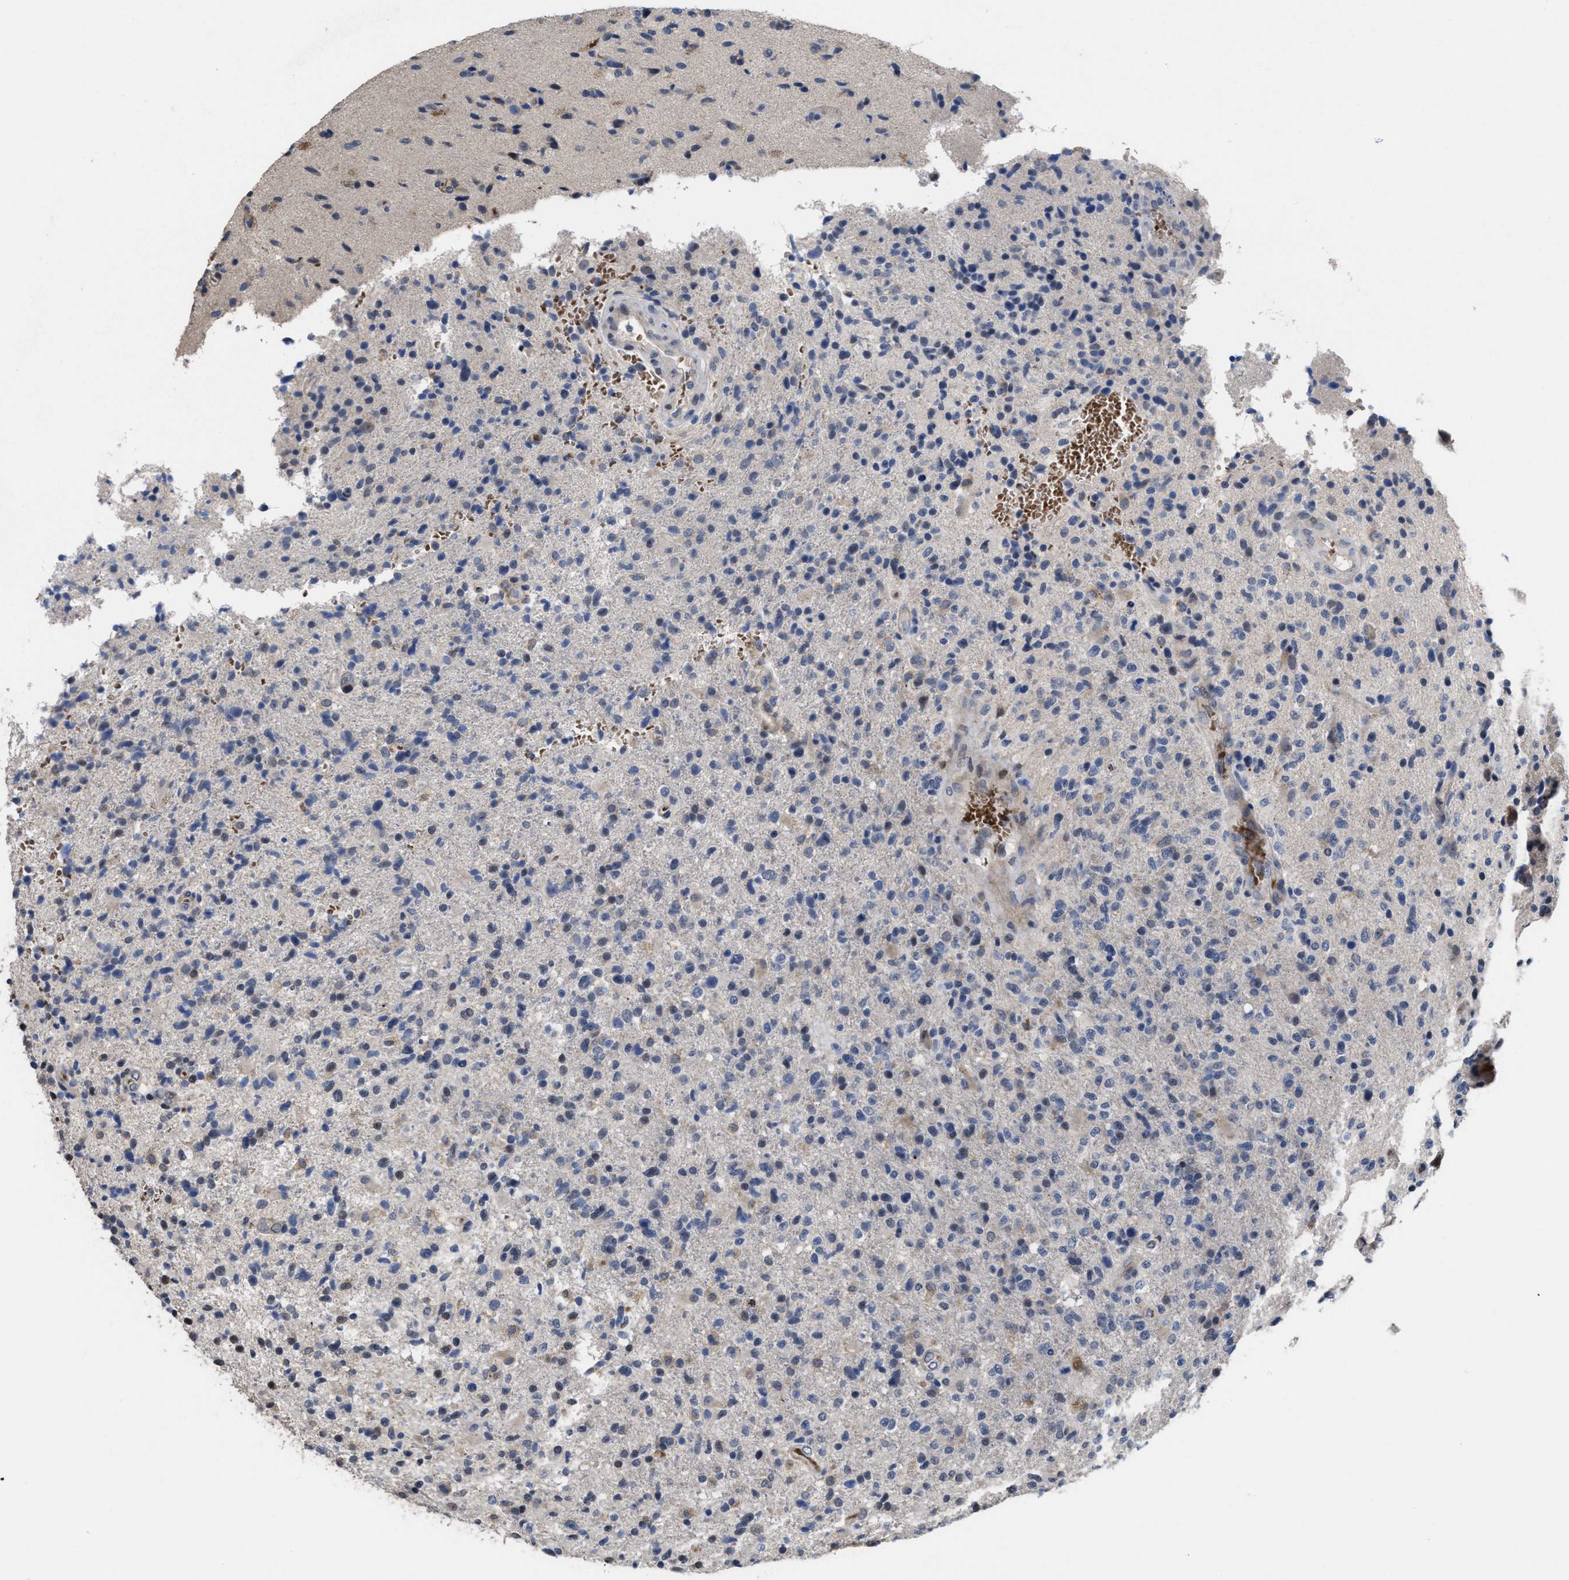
{"staining": {"intensity": "negative", "quantity": "none", "location": "none"}, "tissue": "glioma", "cell_type": "Tumor cells", "image_type": "cancer", "snomed": [{"axis": "morphology", "description": "Glioma, malignant, High grade"}, {"axis": "topography", "description": "Brain"}], "caption": "High power microscopy photomicrograph of an IHC photomicrograph of high-grade glioma (malignant), revealing no significant expression in tumor cells.", "gene": "PTPRE", "patient": {"sex": "male", "age": 72}}